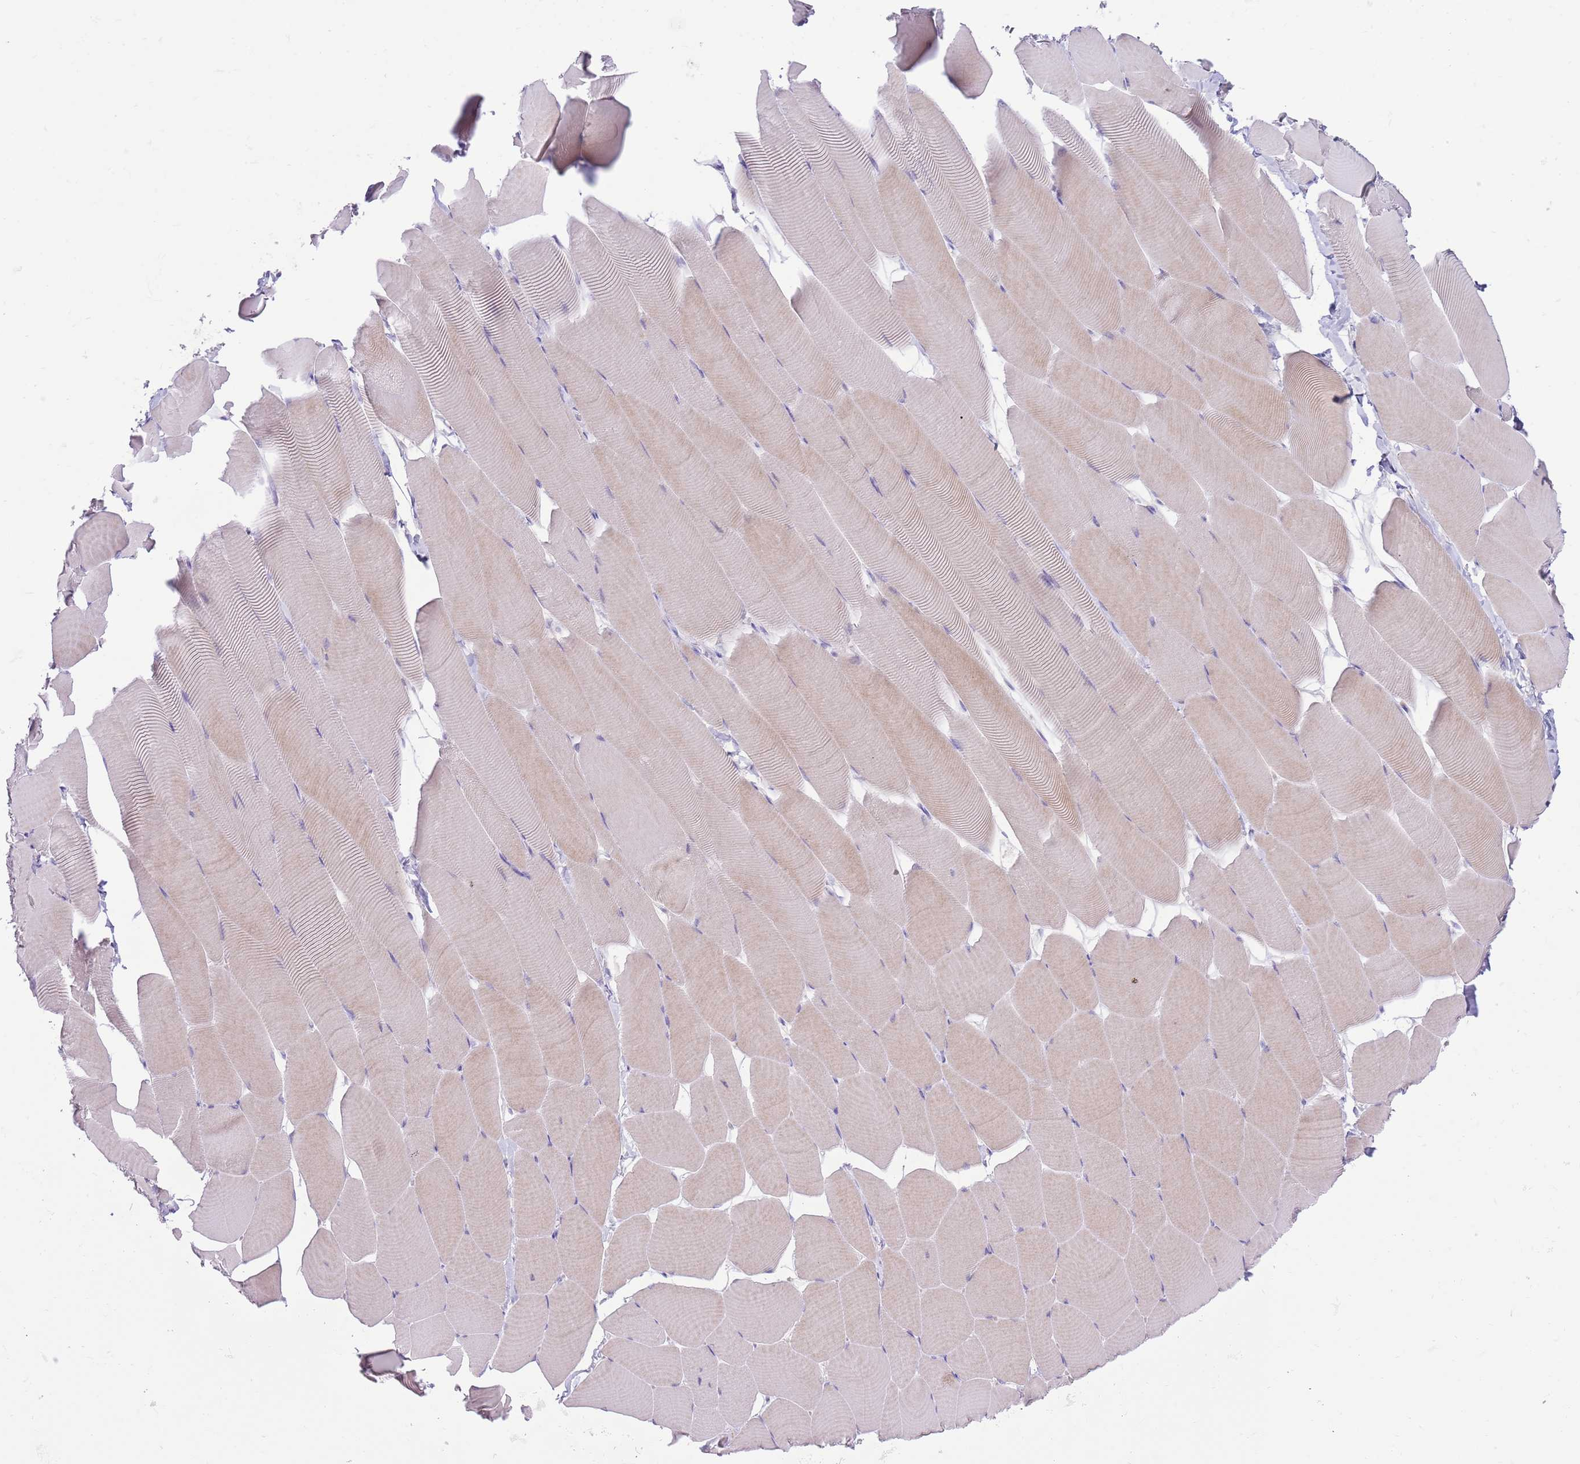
{"staining": {"intensity": "weak", "quantity": "<25%", "location": "cytoplasmic/membranous"}, "tissue": "skeletal muscle", "cell_type": "Myocytes", "image_type": "normal", "snomed": [{"axis": "morphology", "description": "Normal tissue, NOS"}, {"axis": "topography", "description": "Skeletal muscle"}], "caption": "An IHC micrograph of benign skeletal muscle is shown. There is no staining in myocytes of skeletal muscle. Nuclei are stained in blue.", "gene": "TOX2", "patient": {"sex": "male", "age": 25}}